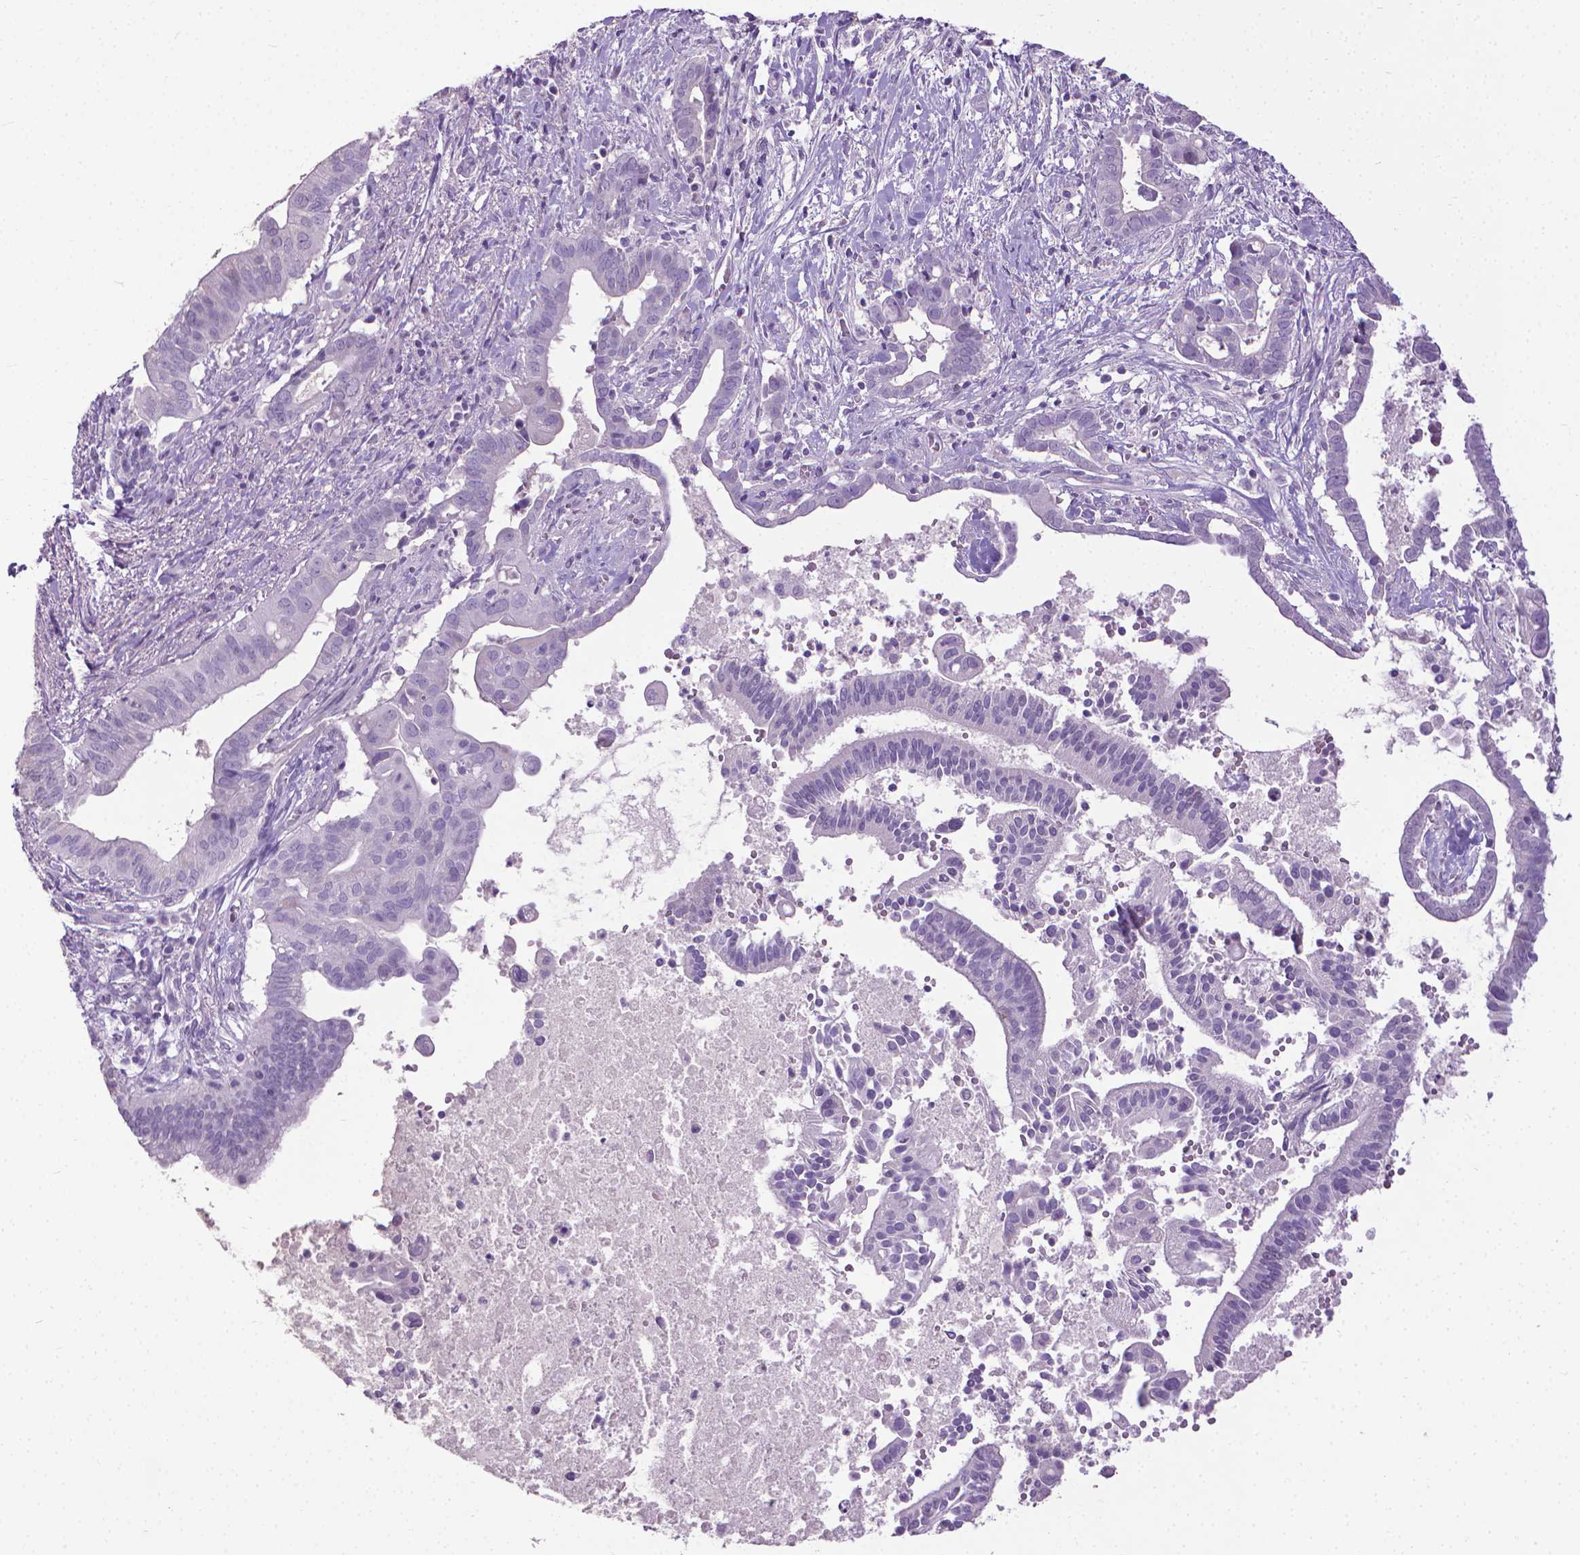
{"staining": {"intensity": "negative", "quantity": "none", "location": "none"}, "tissue": "pancreatic cancer", "cell_type": "Tumor cells", "image_type": "cancer", "snomed": [{"axis": "morphology", "description": "Adenocarcinoma, NOS"}, {"axis": "topography", "description": "Pancreas"}], "caption": "Protein analysis of pancreatic cancer exhibits no significant expression in tumor cells.", "gene": "KRT5", "patient": {"sex": "male", "age": 61}}